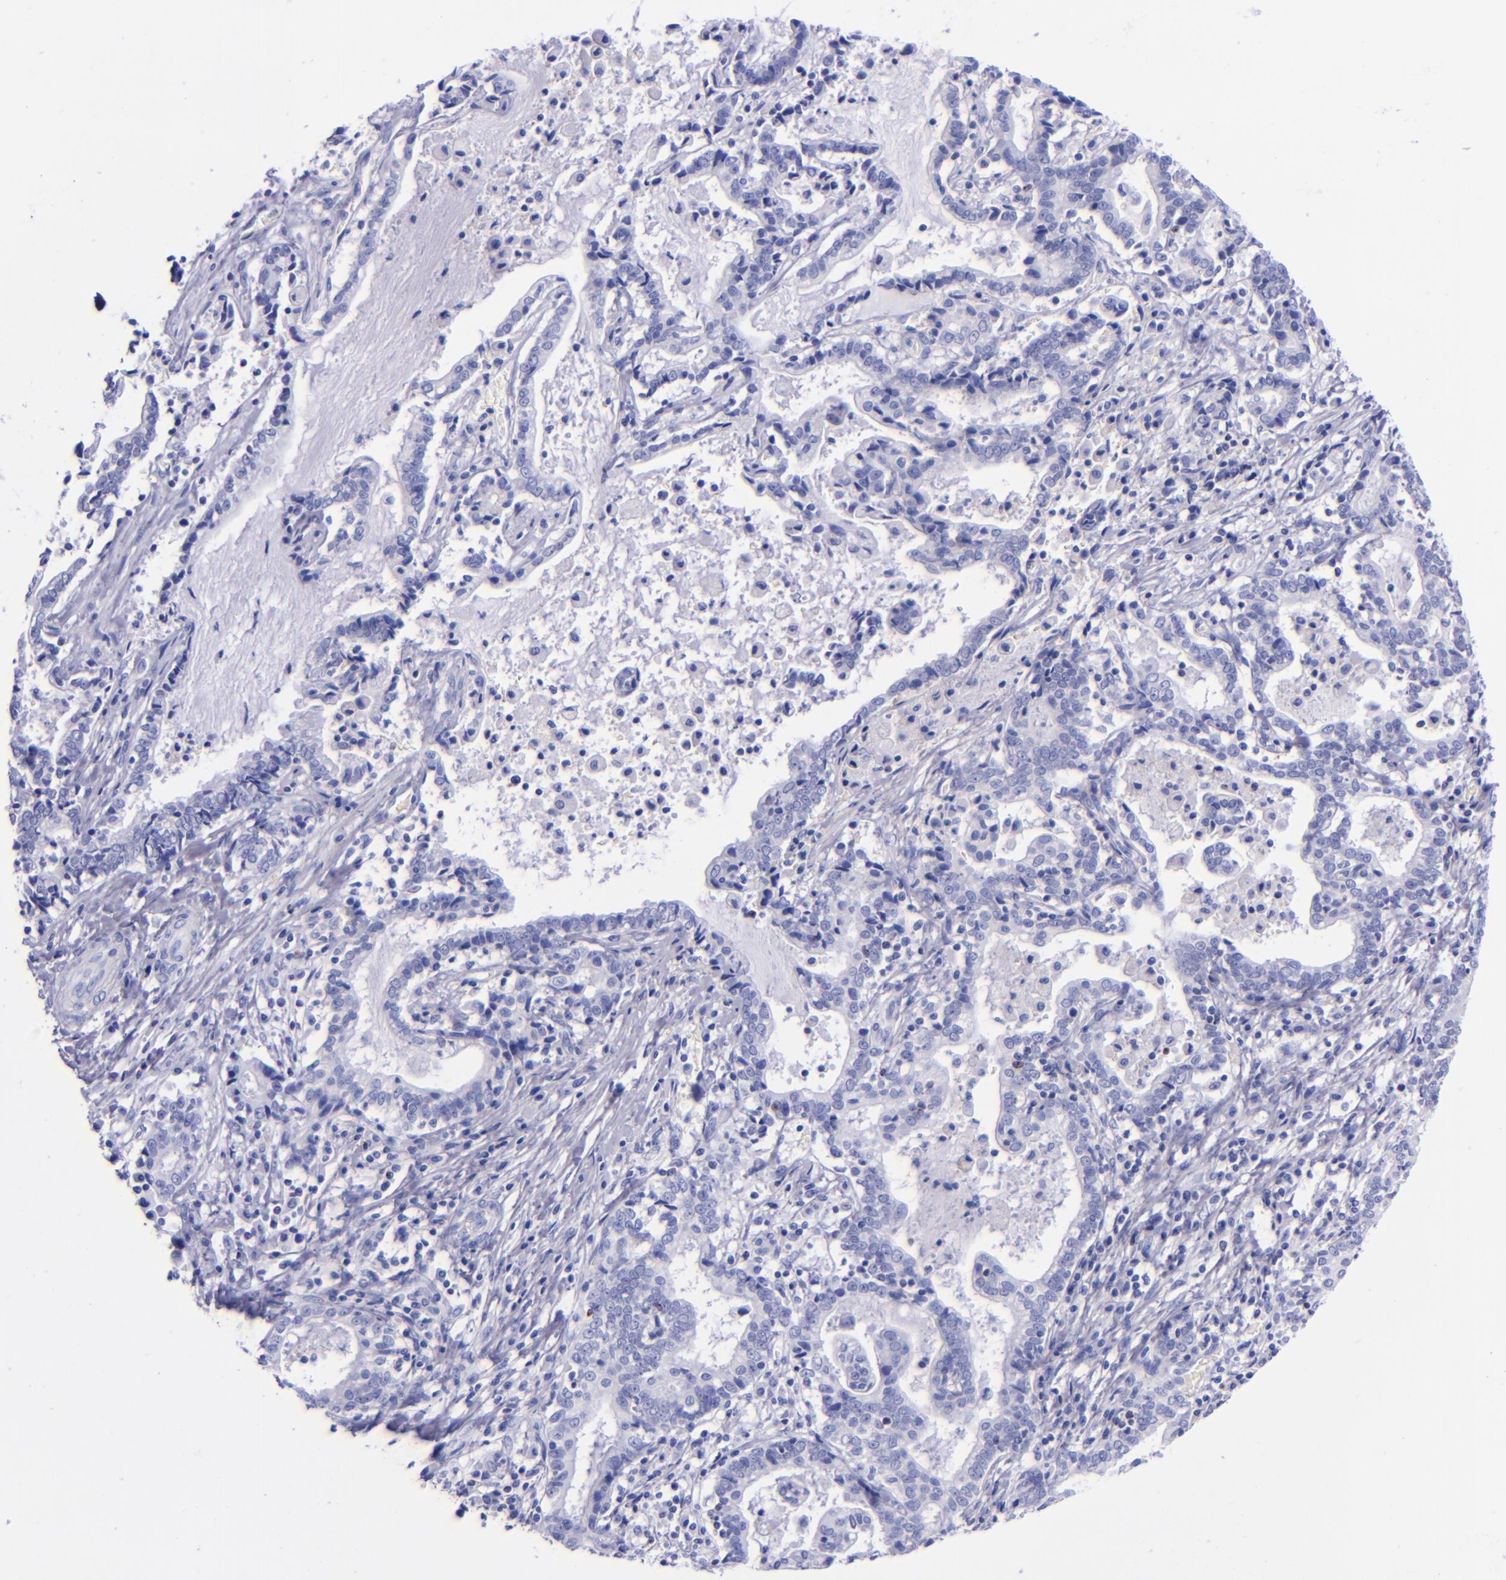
{"staining": {"intensity": "negative", "quantity": "none", "location": "none"}, "tissue": "liver cancer", "cell_type": "Tumor cells", "image_type": "cancer", "snomed": [{"axis": "morphology", "description": "Cholangiocarcinoma"}, {"axis": "topography", "description": "Liver"}], "caption": "IHC histopathology image of human liver cancer stained for a protein (brown), which reveals no staining in tumor cells.", "gene": "LAG3", "patient": {"sex": "male", "age": 57}}